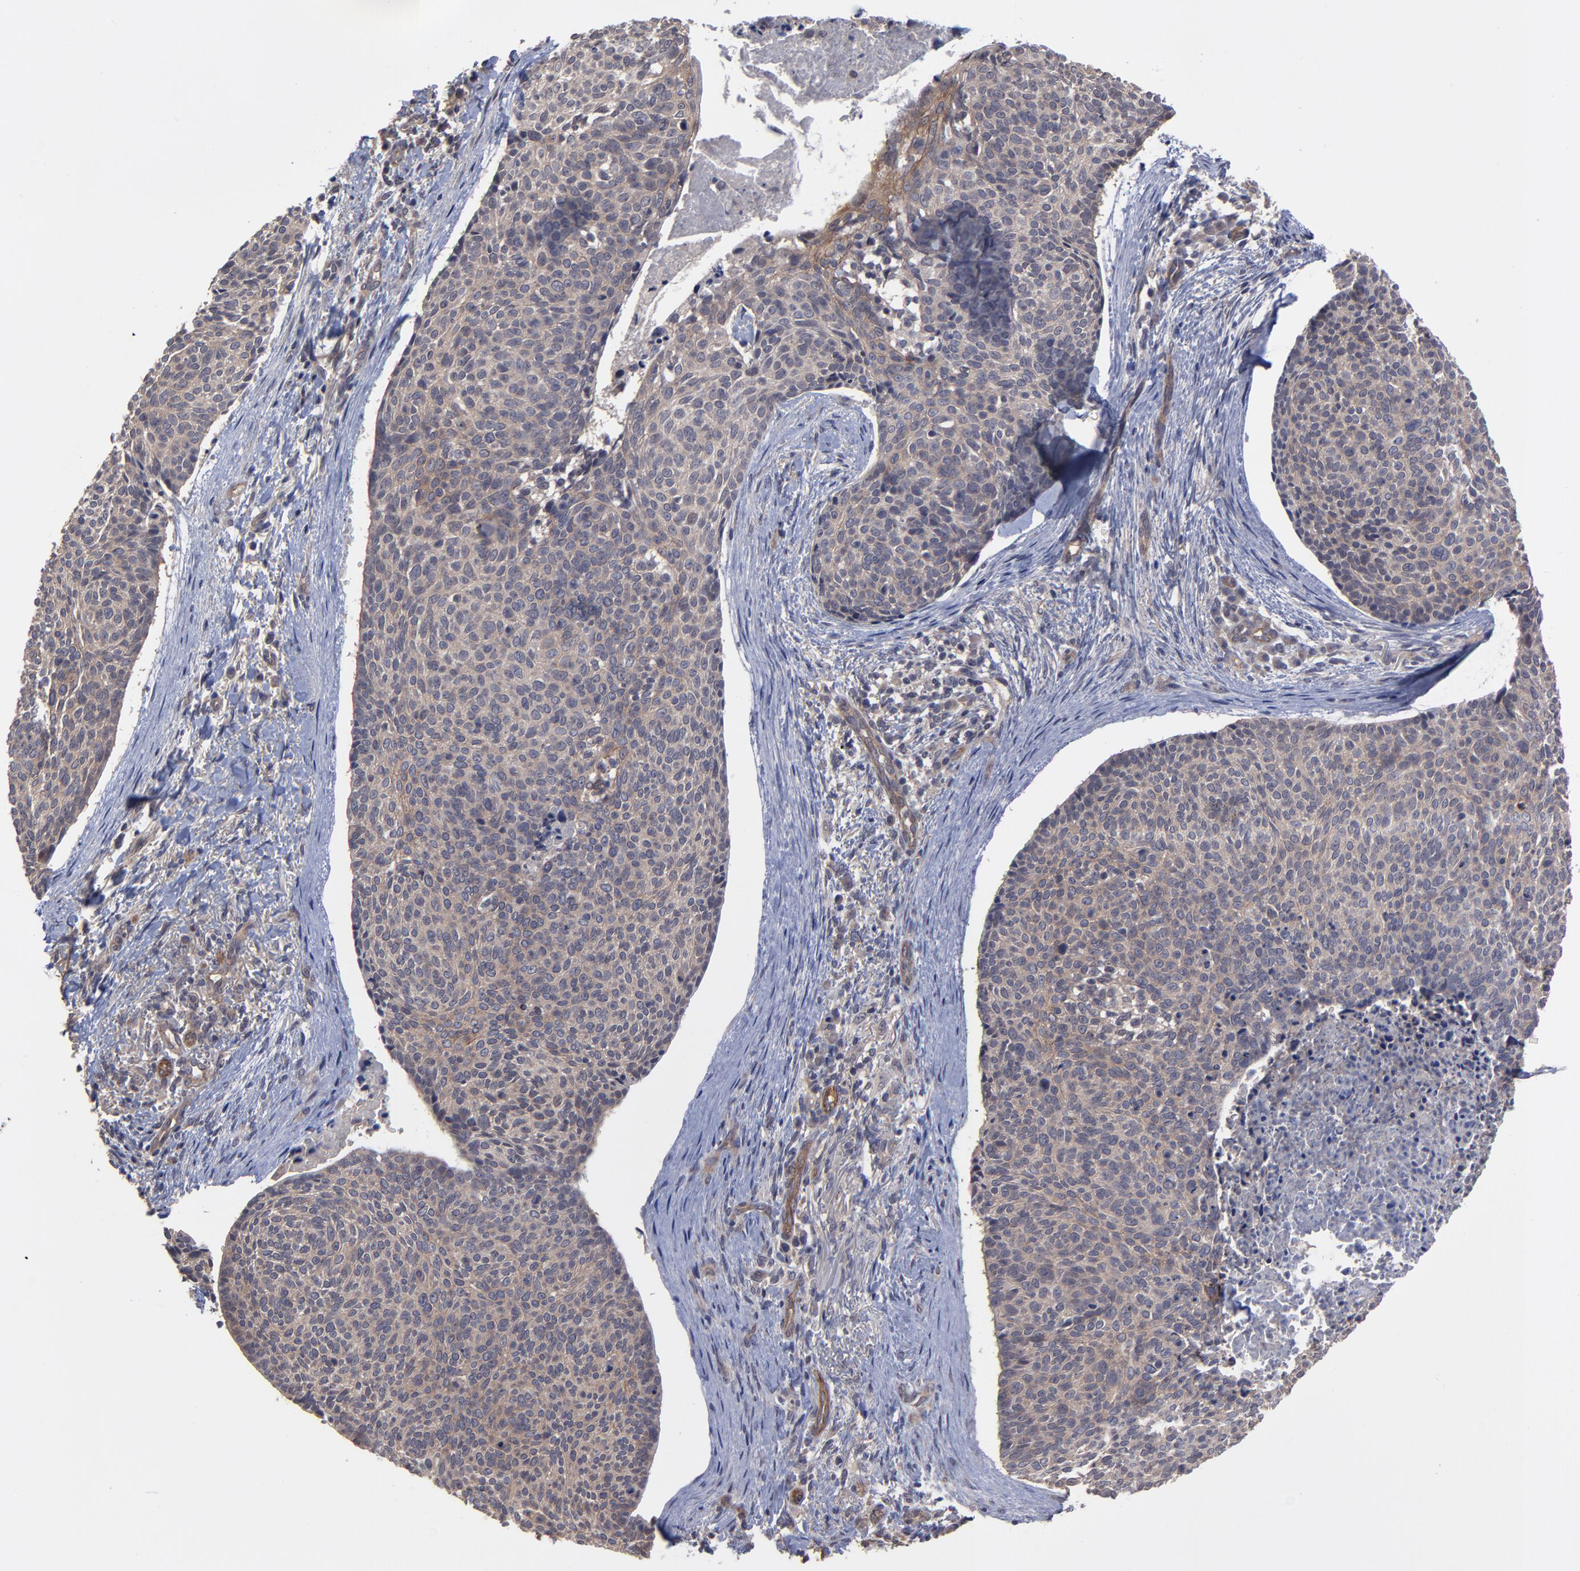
{"staining": {"intensity": "moderate", "quantity": ">75%", "location": "cytoplasmic/membranous"}, "tissue": "skin cancer", "cell_type": "Tumor cells", "image_type": "cancer", "snomed": [{"axis": "morphology", "description": "Normal tissue, NOS"}, {"axis": "morphology", "description": "Basal cell carcinoma"}, {"axis": "topography", "description": "Skin"}], "caption": "The micrograph demonstrates a brown stain indicating the presence of a protein in the cytoplasmic/membranous of tumor cells in skin cancer. The staining was performed using DAB to visualize the protein expression in brown, while the nuclei were stained in blue with hematoxylin (Magnification: 20x).", "gene": "ZNF780B", "patient": {"sex": "female", "age": 57}}